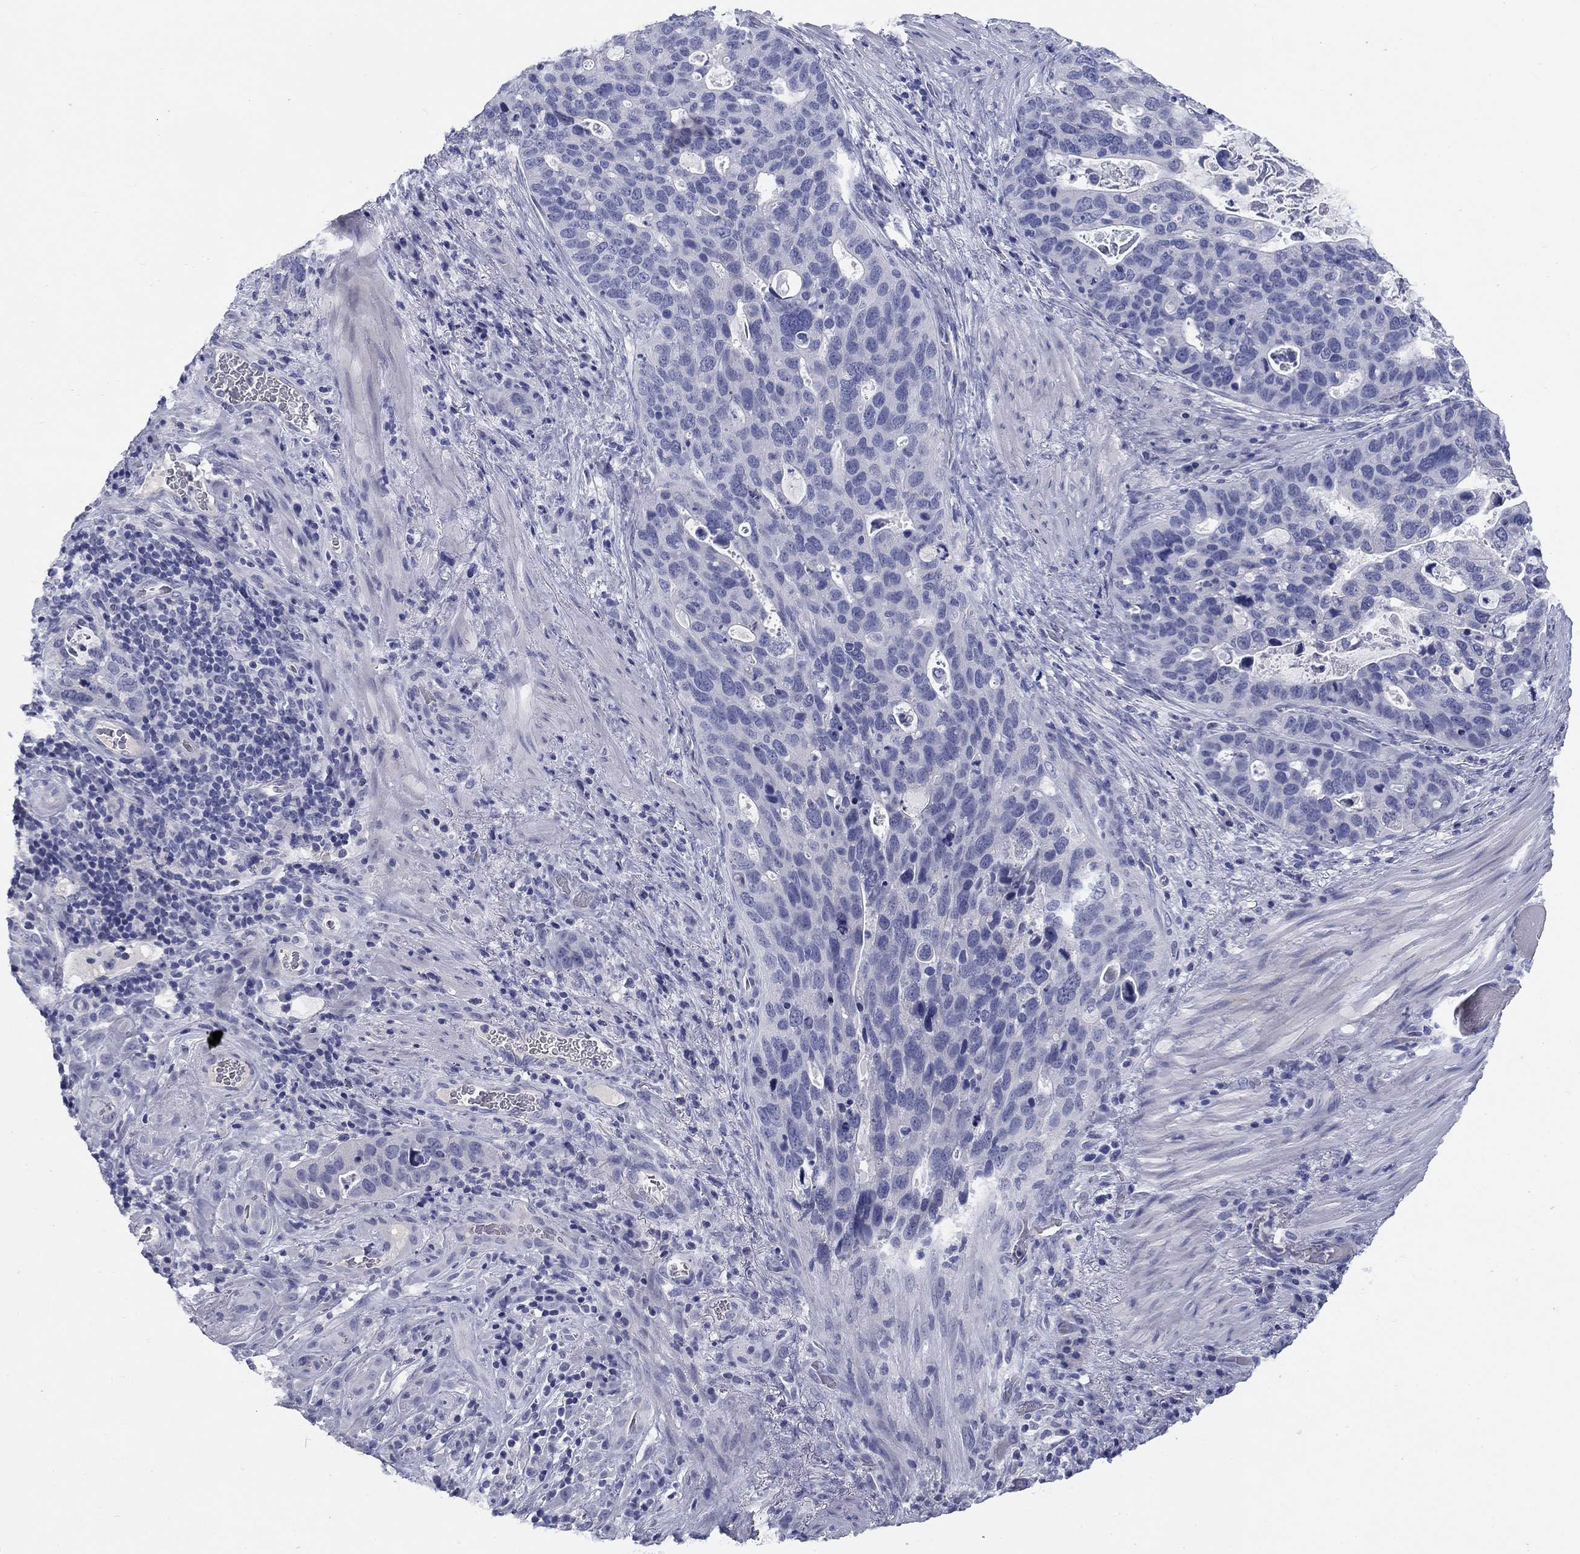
{"staining": {"intensity": "negative", "quantity": "none", "location": "none"}, "tissue": "stomach cancer", "cell_type": "Tumor cells", "image_type": "cancer", "snomed": [{"axis": "morphology", "description": "Adenocarcinoma, NOS"}, {"axis": "topography", "description": "Stomach"}], "caption": "This is a histopathology image of immunohistochemistry (IHC) staining of stomach adenocarcinoma, which shows no staining in tumor cells.", "gene": "KCNH1", "patient": {"sex": "male", "age": 54}}